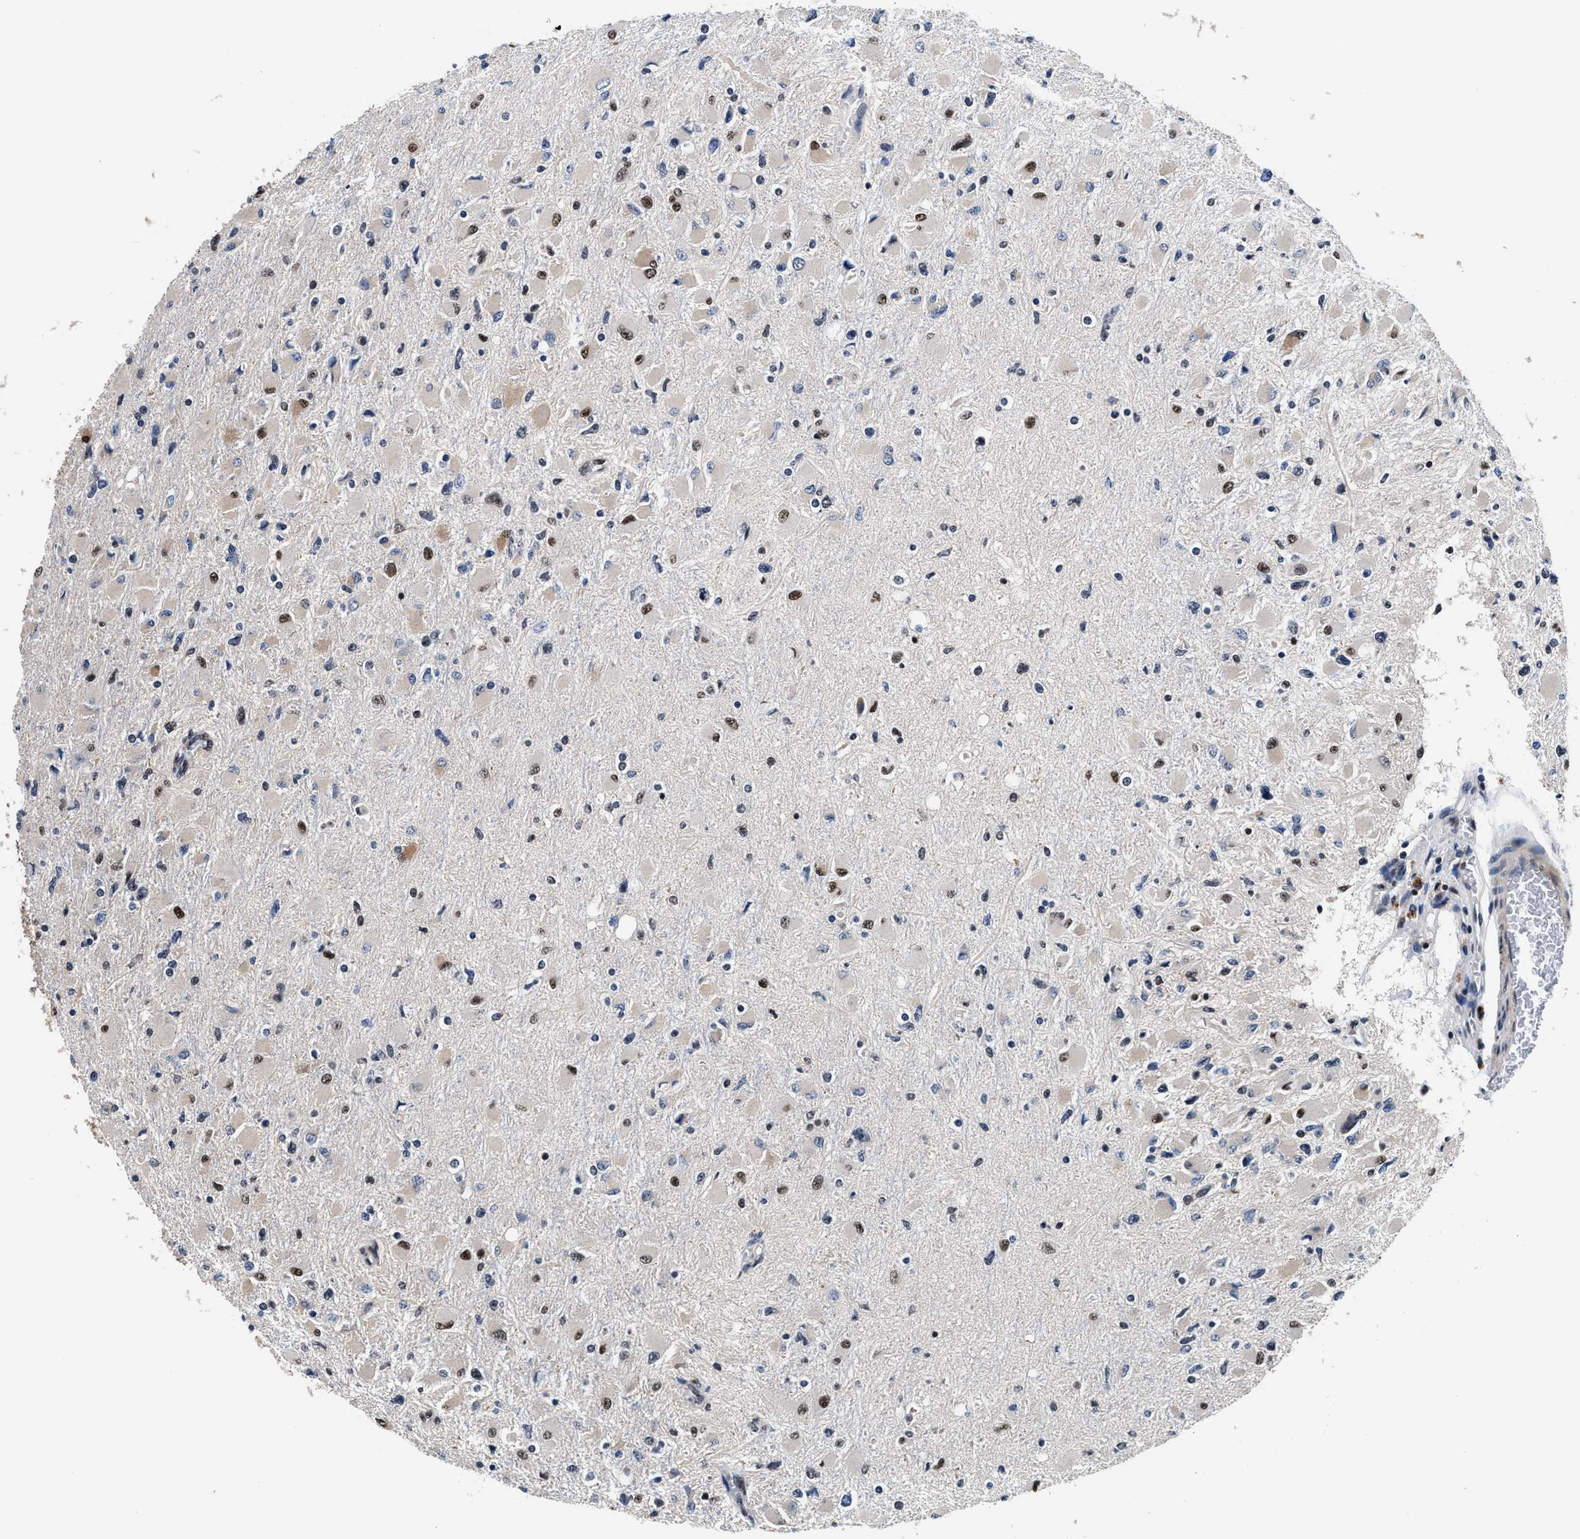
{"staining": {"intensity": "moderate", "quantity": "25%-75%", "location": "nuclear"}, "tissue": "glioma", "cell_type": "Tumor cells", "image_type": "cancer", "snomed": [{"axis": "morphology", "description": "Glioma, malignant, High grade"}, {"axis": "topography", "description": "Cerebral cortex"}], "caption": "Immunohistochemistry (IHC) image of neoplastic tissue: human glioma stained using IHC reveals medium levels of moderate protein expression localized specifically in the nuclear of tumor cells, appearing as a nuclear brown color.", "gene": "USP16", "patient": {"sex": "female", "age": 36}}